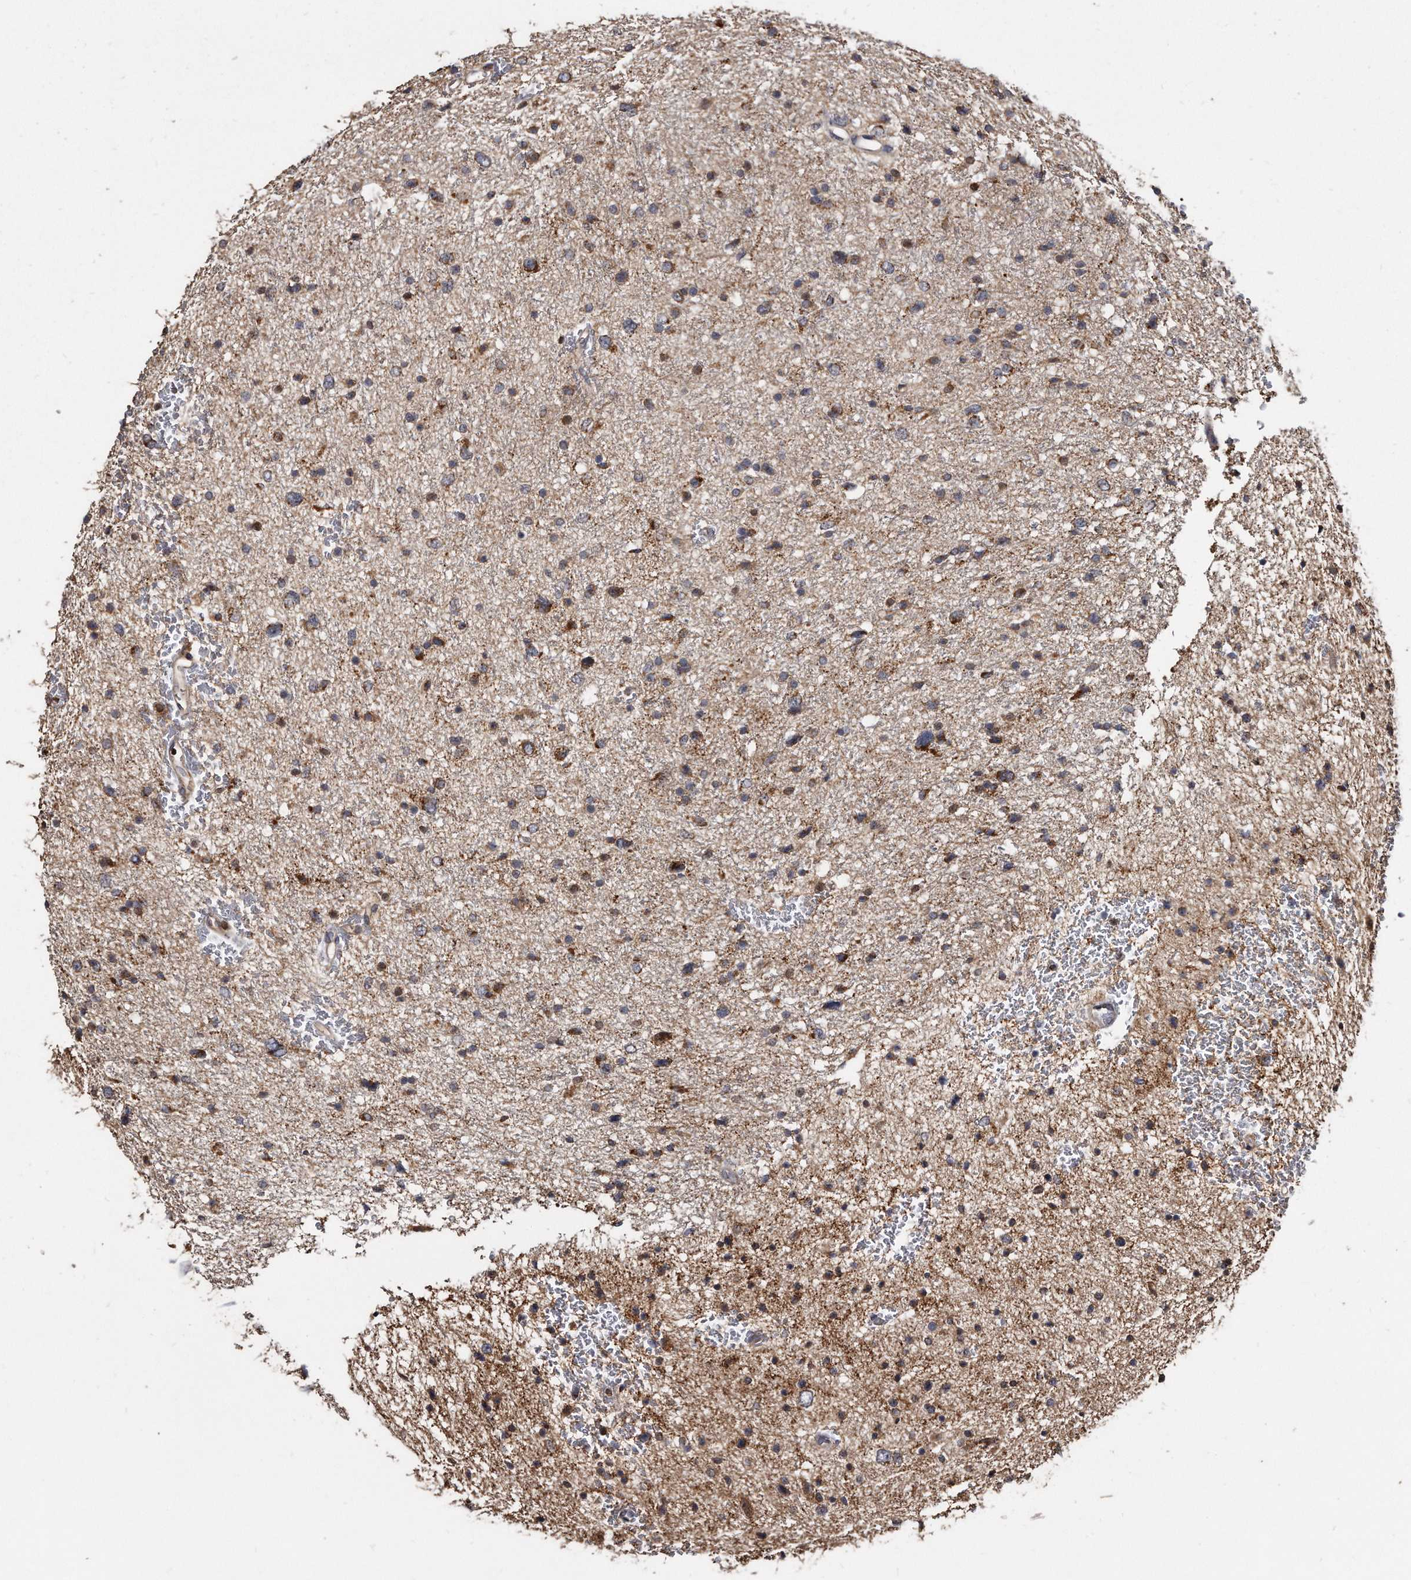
{"staining": {"intensity": "moderate", "quantity": ">75%", "location": "cytoplasmic/membranous"}, "tissue": "glioma", "cell_type": "Tumor cells", "image_type": "cancer", "snomed": [{"axis": "morphology", "description": "Glioma, malignant, Low grade"}, {"axis": "topography", "description": "Brain"}], "caption": "Immunohistochemical staining of malignant glioma (low-grade) exhibits medium levels of moderate cytoplasmic/membranous positivity in approximately >75% of tumor cells.", "gene": "FAM136A", "patient": {"sex": "female", "age": 37}}